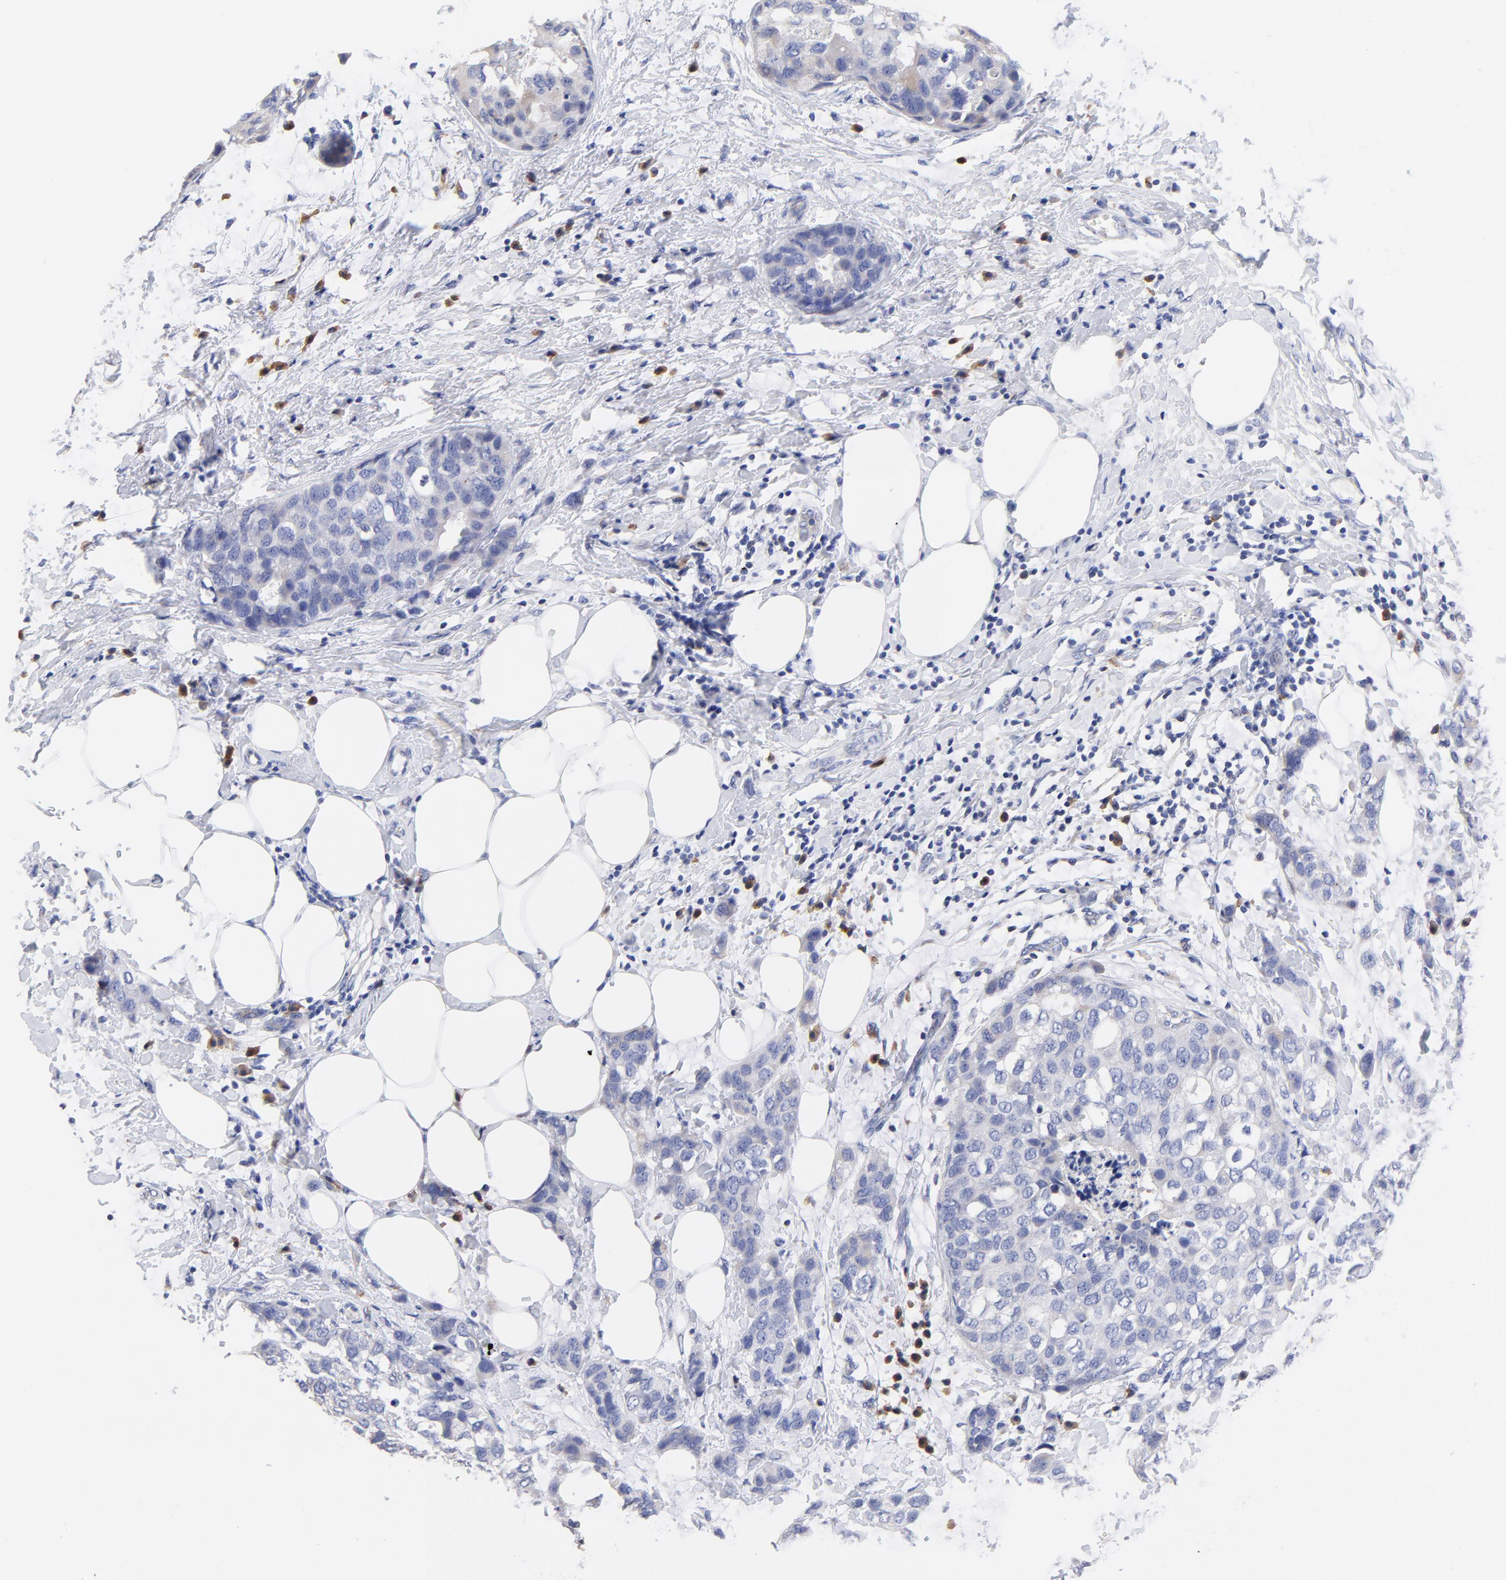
{"staining": {"intensity": "weak", "quantity": "<25%", "location": "cytoplasmic/membranous"}, "tissue": "breast cancer", "cell_type": "Tumor cells", "image_type": "cancer", "snomed": [{"axis": "morphology", "description": "Normal tissue, NOS"}, {"axis": "morphology", "description": "Duct carcinoma"}, {"axis": "topography", "description": "Breast"}], "caption": "This is an immunohistochemistry (IHC) micrograph of breast cancer (invasive ductal carcinoma). There is no expression in tumor cells.", "gene": "LAX1", "patient": {"sex": "female", "age": 50}}